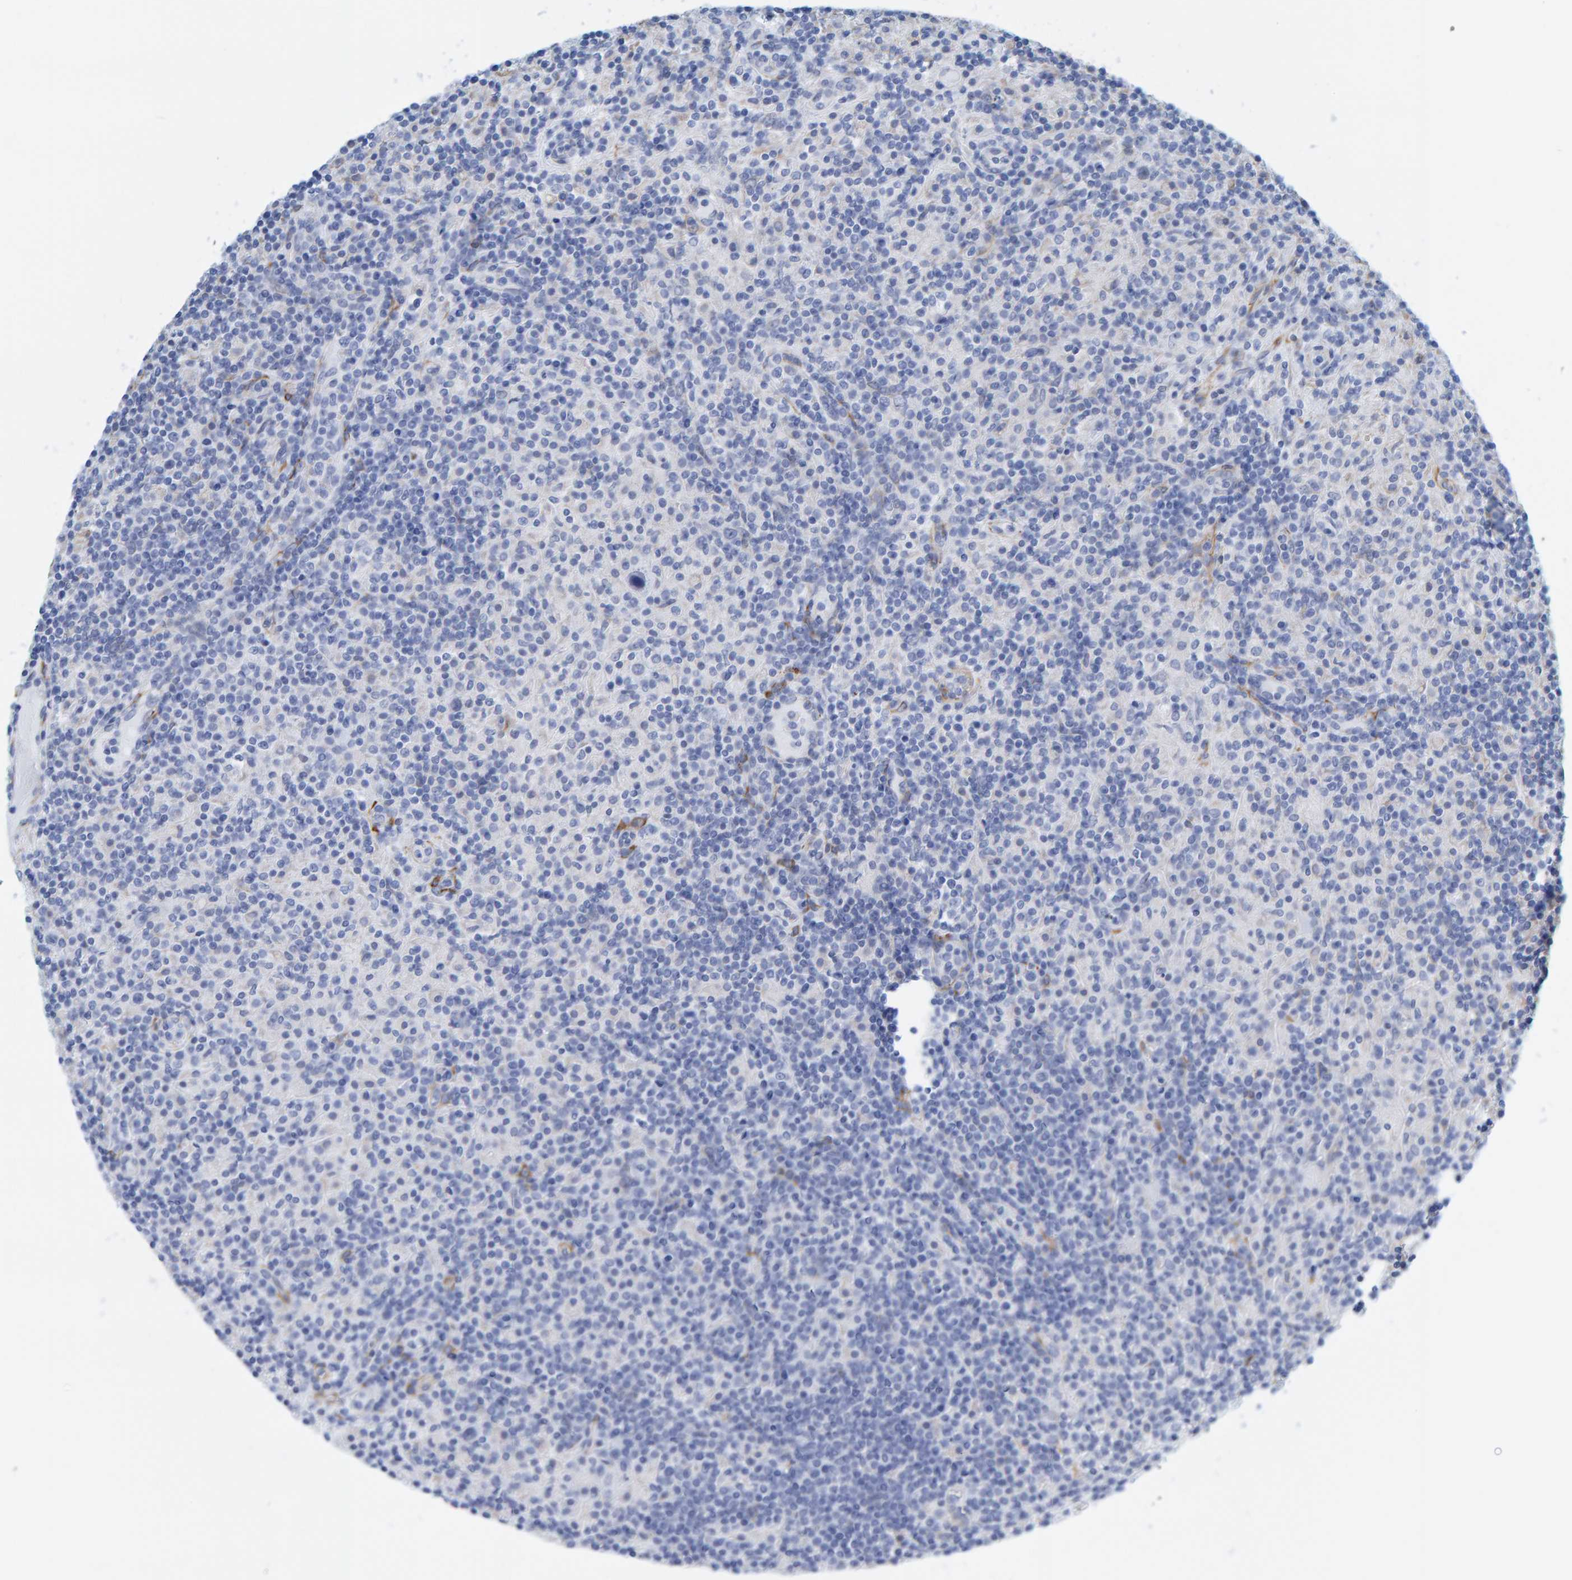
{"staining": {"intensity": "negative", "quantity": "none", "location": "none"}, "tissue": "lymphoma", "cell_type": "Tumor cells", "image_type": "cancer", "snomed": [{"axis": "morphology", "description": "Hodgkin's disease, NOS"}, {"axis": "topography", "description": "Lymph node"}], "caption": "Lymphoma was stained to show a protein in brown. There is no significant staining in tumor cells. (DAB IHC visualized using brightfield microscopy, high magnification).", "gene": "MAP1B", "patient": {"sex": "male", "age": 70}}